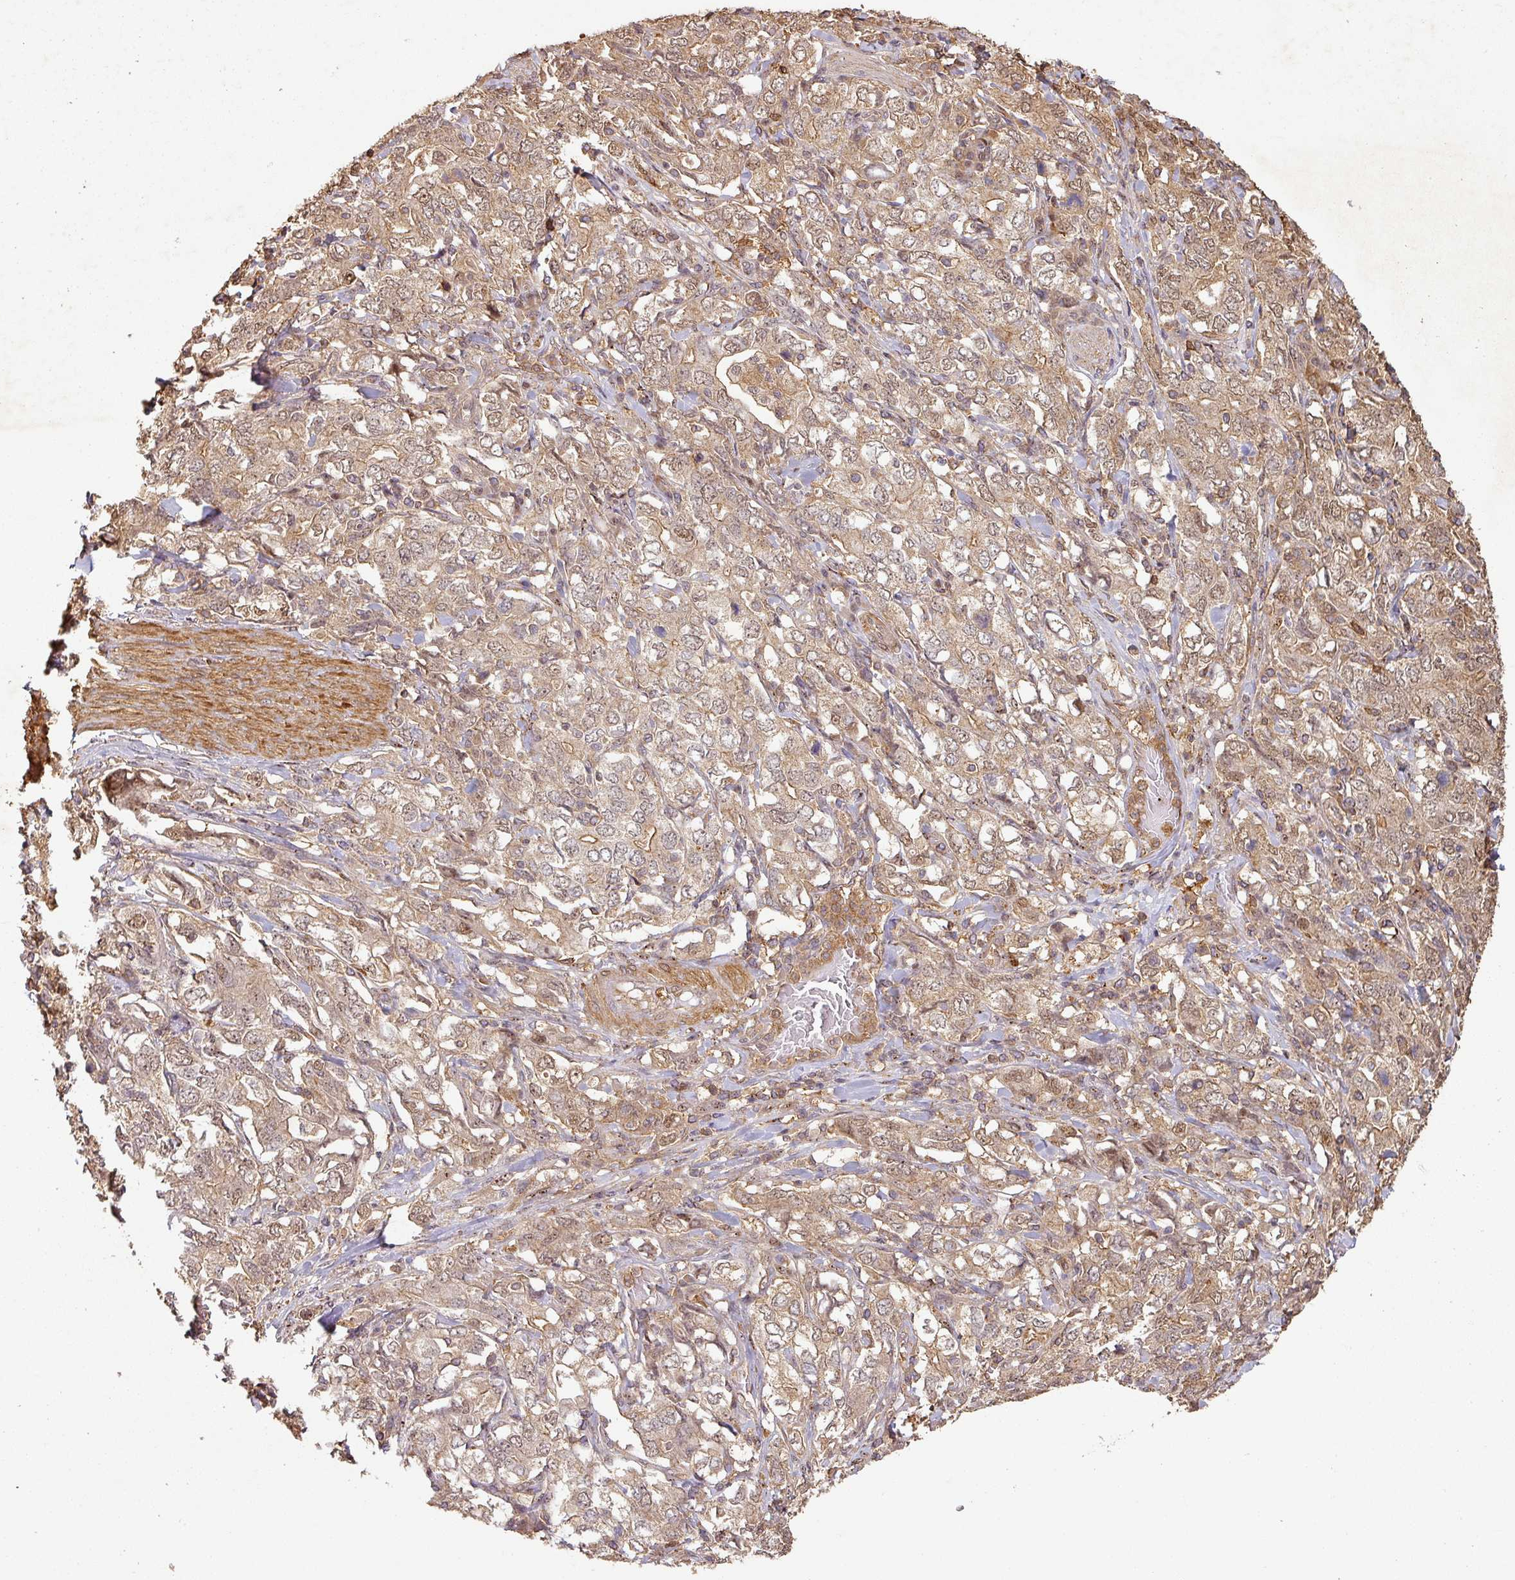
{"staining": {"intensity": "moderate", "quantity": ">75%", "location": "cytoplasmic/membranous,nuclear"}, "tissue": "stomach cancer", "cell_type": "Tumor cells", "image_type": "cancer", "snomed": [{"axis": "morphology", "description": "Adenocarcinoma, NOS"}, {"axis": "topography", "description": "Stomach, upper"}, {"axis": "topography", "description": "Stomach"}], "caption": "Tumor cells reveal moderate cytoplasmic/membranous and nuclear expression in approximately >75% of cells in adenocarcinoma (stomach).", "gene": "ZNF322", "patient": {"sex": "male", "age": 62}}